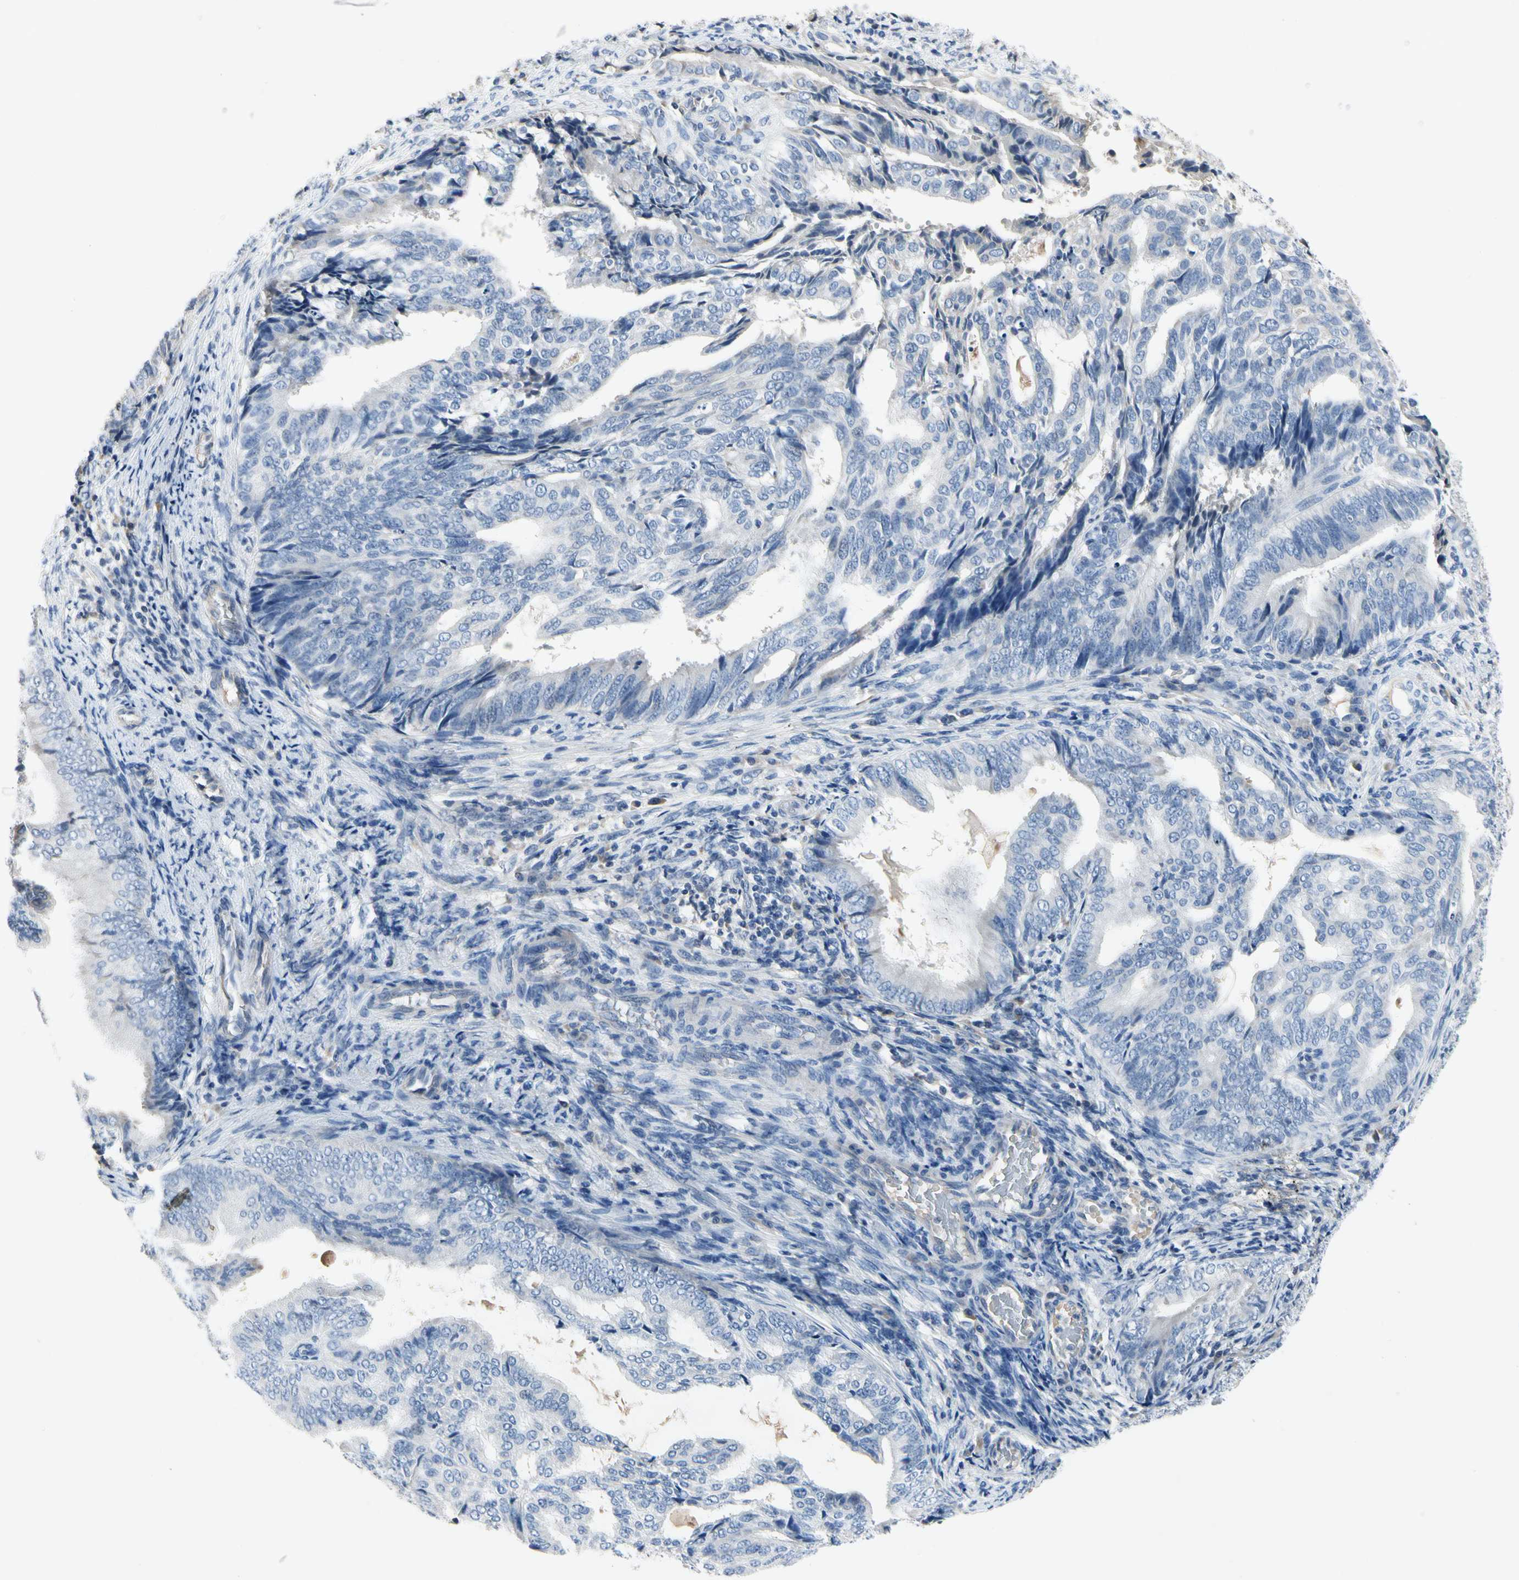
{"staining": {"intensity": "negative", "quantity": "none", "location": "none"}, "tissue": "endometrial cancer", "cell_type": "Tumor cells", "image_type": "cancer", "snomed": [{"axis": "morphology", "description": "Adenocarcinoma, NOS"}, {"axis": "topography", "description": "Endometrium"}], "caption": "Immunohistochemistry (IHC) histopathology image of human endometrial cancer (adenocarcinoma) stained for a protein (brown), which demonstrates no staining in tumor cells. (Brightfield microscopy of DAB (3,3'-diaminobenzidine) immunohistochemistry (IHC) at high magnification).", "gene": "ECRG4", "patient": {"sex": "female", "age": 58}}